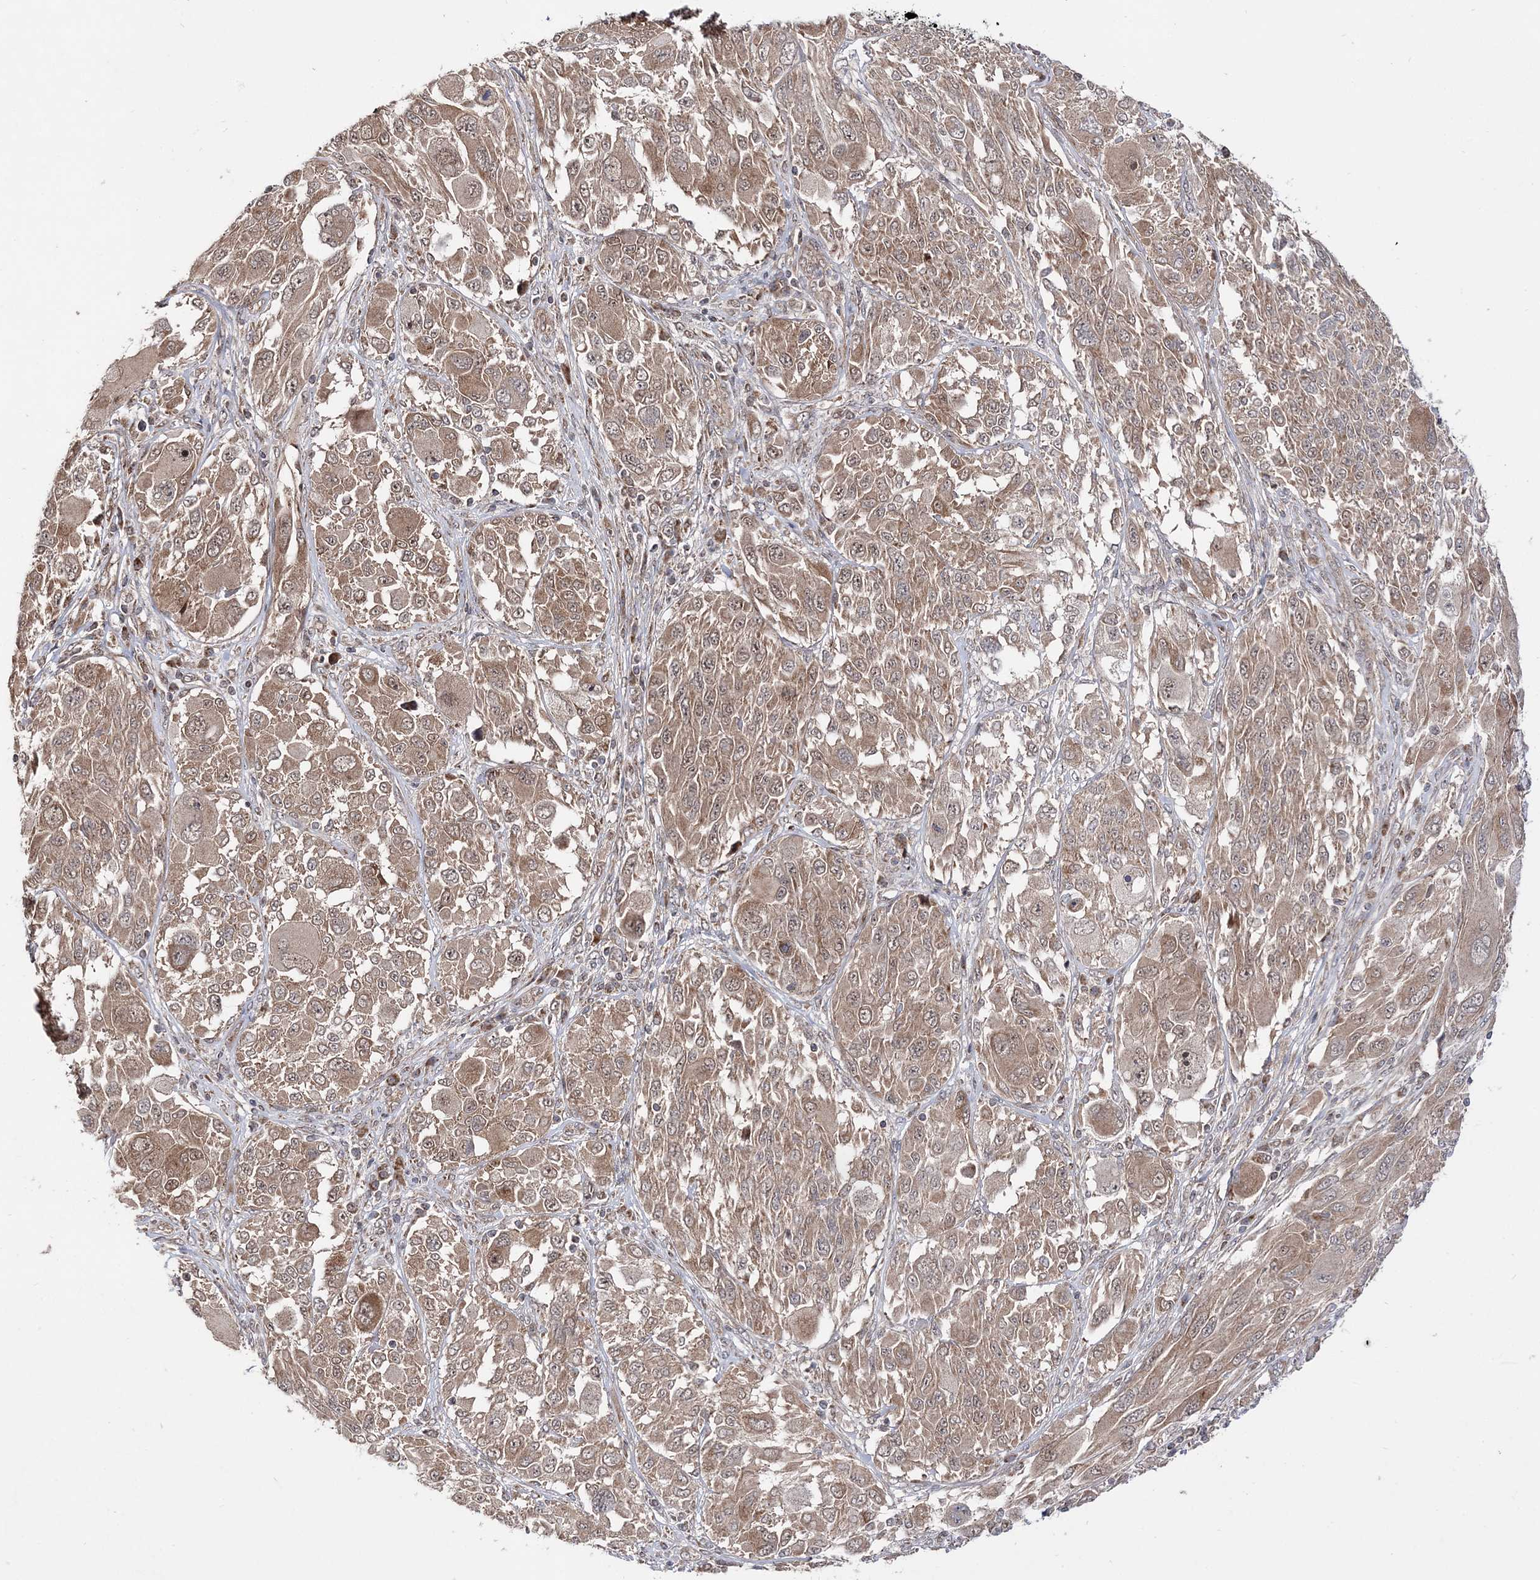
{"staining": {"intensity": "moderate", "quantity": ">75%", "location": "cytoplasmic/membranous"}, "tissue": "melanoma", "cell_type": "Tumor cells", "image_type": "cancer", "snomed": [{"axis": "morphology", "description": "Malignant melanoma, NOS"}, {"axis": "topography", "description": "Skin"}], "caption": "Moderate cytoplasmic/membranous protein expression is seen in approximately >75% of tumor cells in melanoma.", "gene": "DALRD3", "patient": {"sex": "female", "age": 91}}